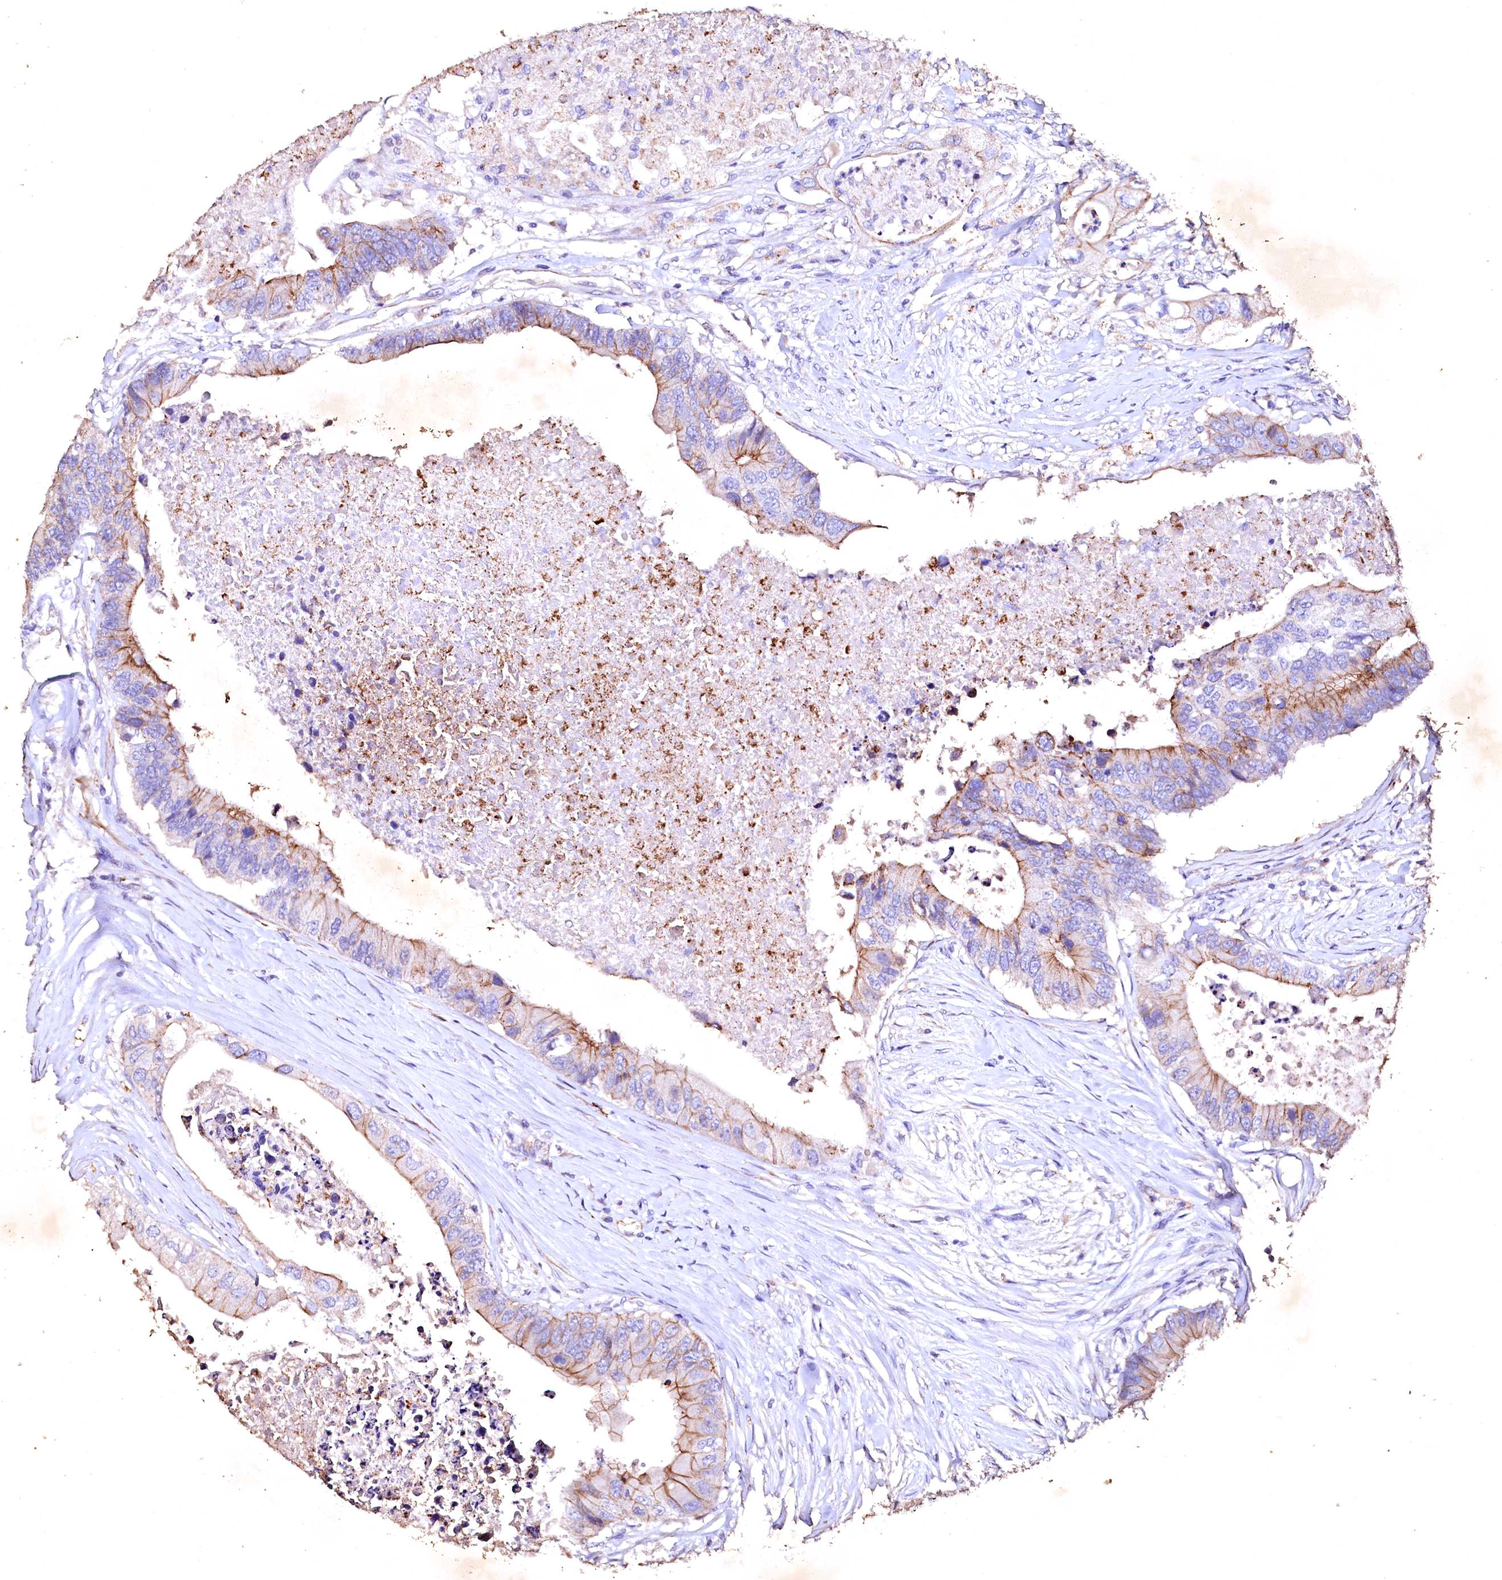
{"staining": {"intensity": "moderate", "quantity": "25%-75%", "location": "cytoplasmic/membranous"}, "tissue": "colorectal cancer", "cell_type": "Tumor cells", "image_type": "cancer", "snomed": [{"axis": "morphology", "description": "Adenocarcinoma, NOS"}, {"axis": "topography", "description": "Colon"}], "caption": "Colorectal cancer tissue reveals moderate cytoplasmic/membranous staining in approximately 25%-75% of tumor cells, visualized by immunohistochemistry. The staining was performed using DAB to visualize the protein expression in brown, while the nuclei were stained in blue with hematoxylin (Magnification: 20x).", "gene": "VPS36", "patient": {"sex": "male", "age": 71}}